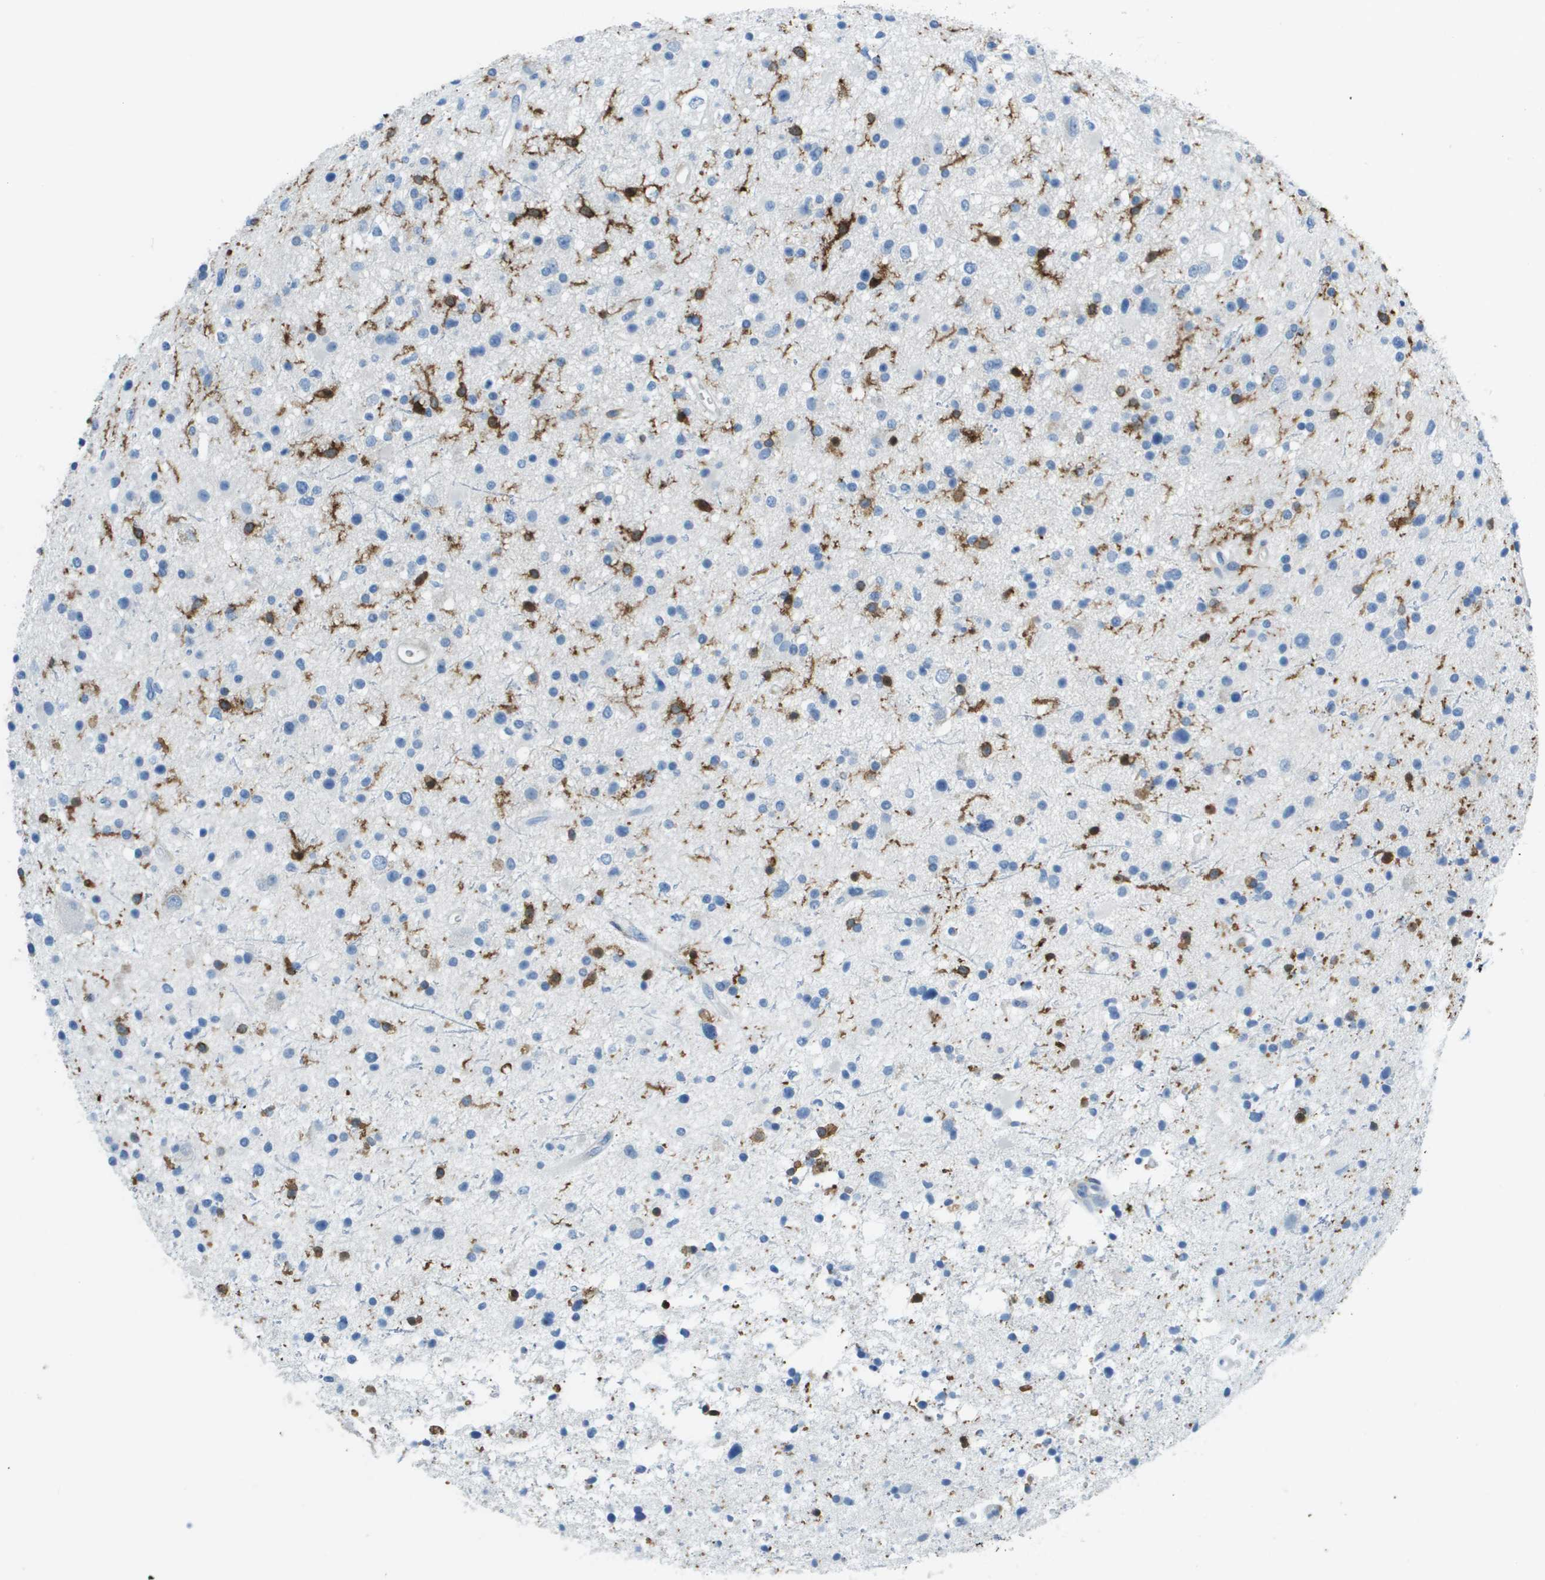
{"staining": {"intensity": "strong", "quantity": "<25%", "location": "cytoplasmic/membranous"}, "tissue": "glioma", "cell_type": "Tumor cells", "image_type": "cancer", "snomed": [{"axis": "morphology", "description": "Glioma, malignant, High grade"}, {"axis": "topography", "description": "Brain"}], "caption": "Human glioma stained with a protein marker displays strong staining in tumor cells.", "gene": "APBB1IP", "patient": {"sex": "male", "age": 33}}